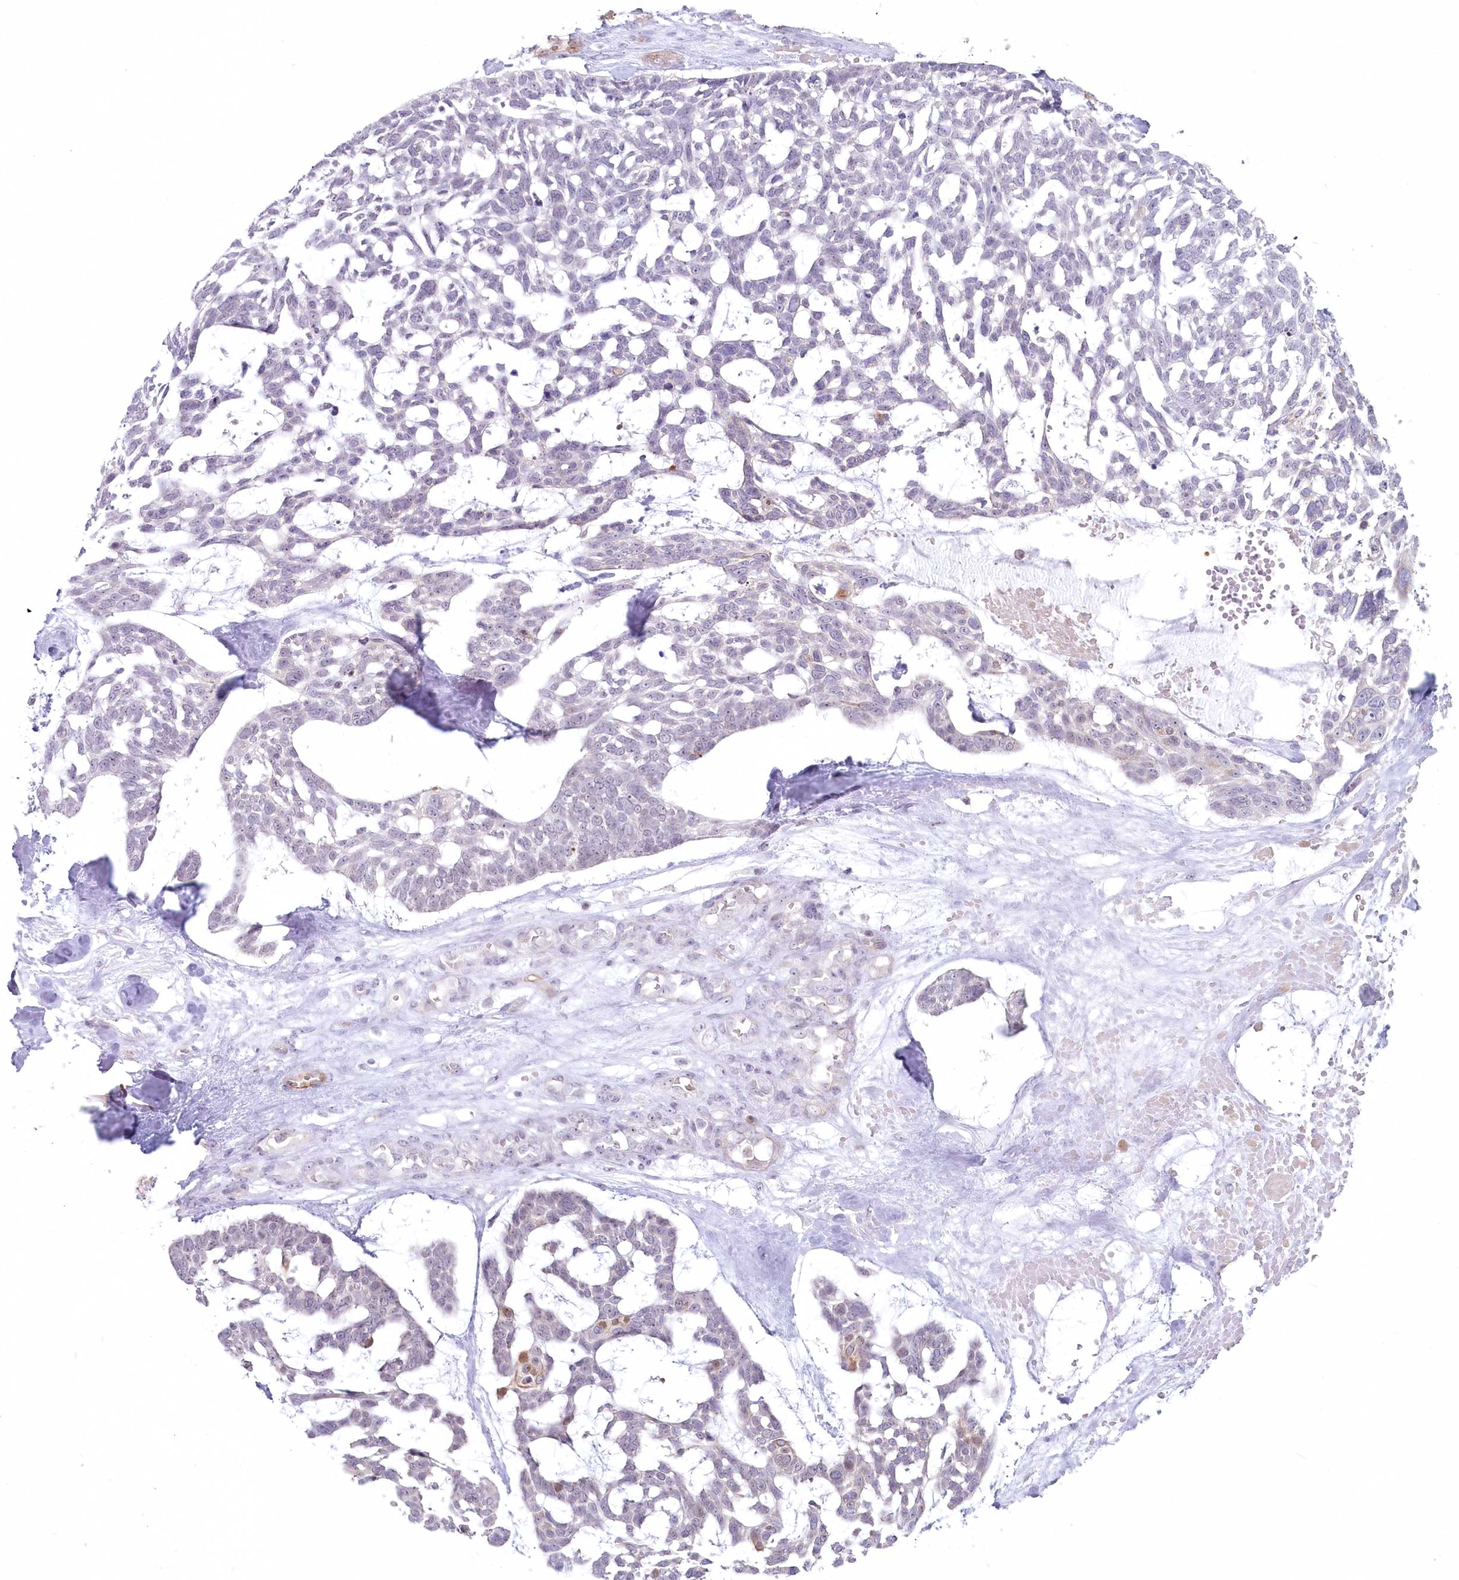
{"staining": {"intensity": "negative", "quantity": "none", "location": "none"}, "tissue": "skin cancer", "cell_type": "Tumor cells", "image_type": "cancer", "snomed": [{"axis": "morphology", "description": "Basal cell carcinoma"}, {"axis": "topography", "description": "Skin"}], "caption": "Immunohistochemistry image of human basal cell carcinoma (skin) stained for a protein (brown), which reveals no expression in tumor cells.", "gene": "ABHD8", "patient": {"sex": "male", "age": 88}}